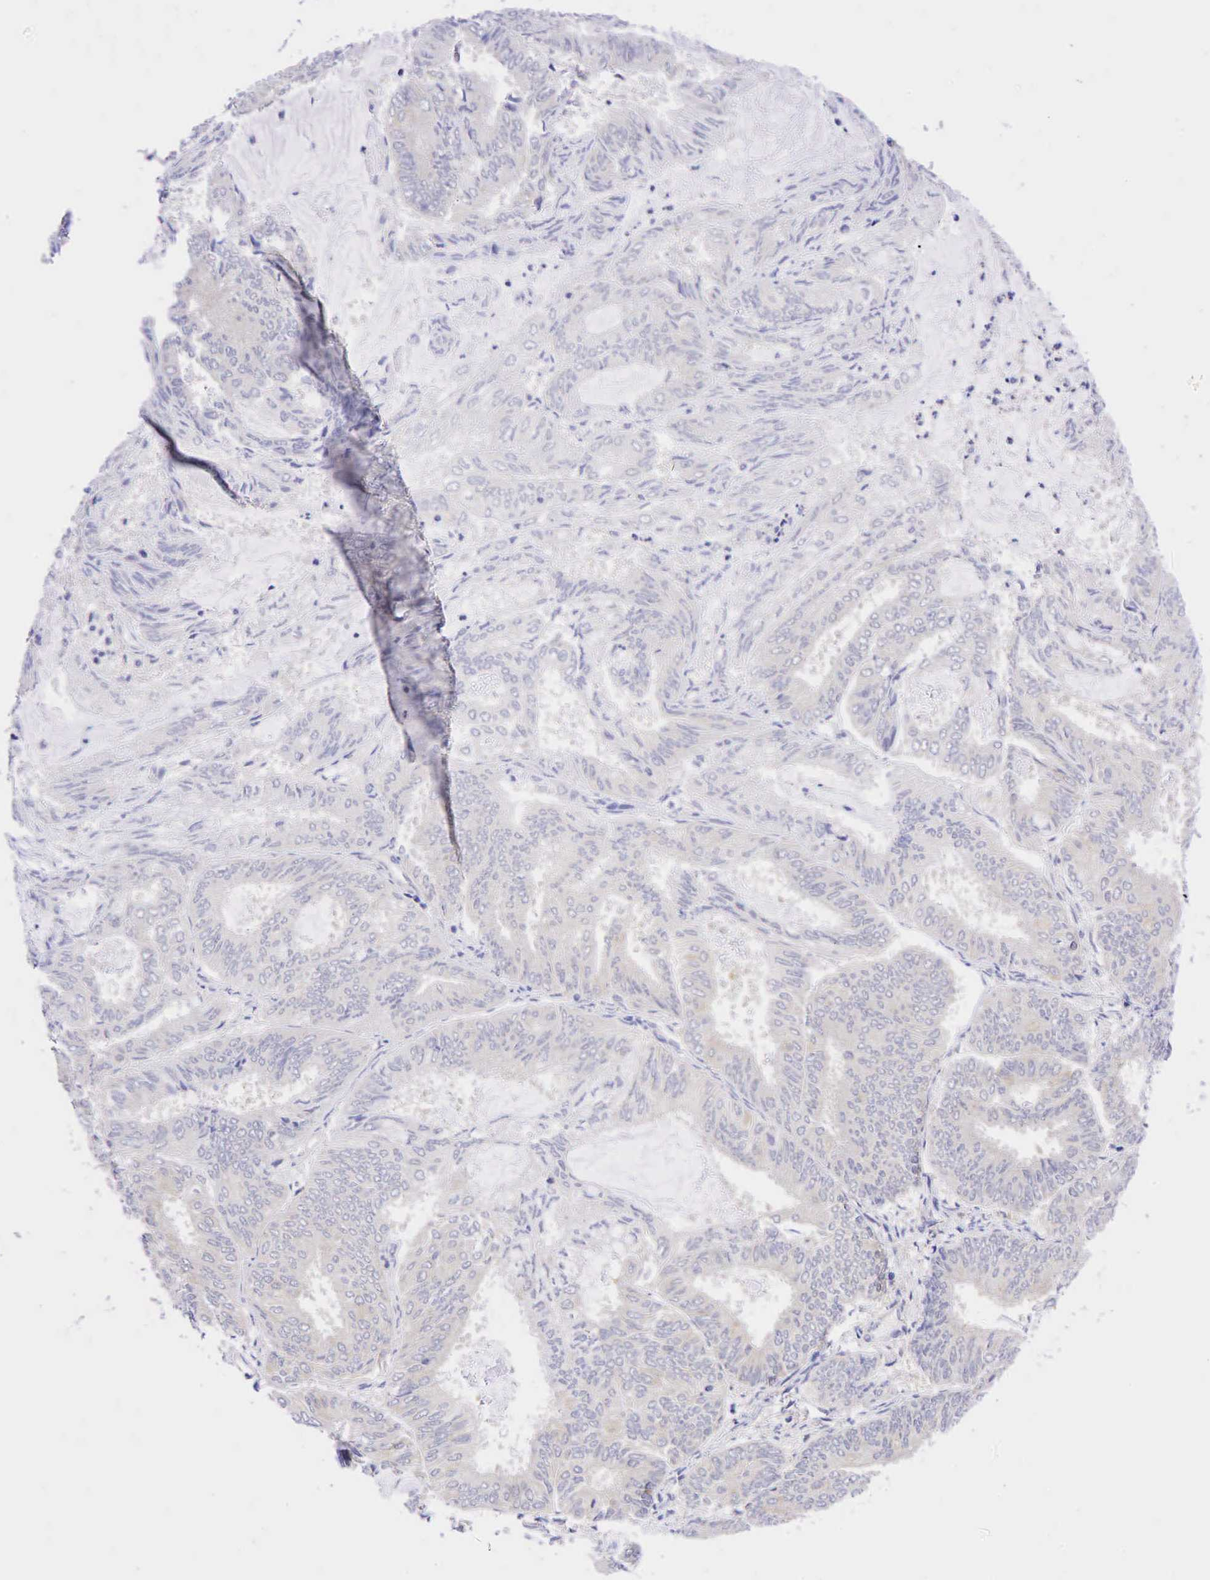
{"staining": {"intensity": "negative", "quantity": "none", "location": "none"}, "tissue": "endometrial cancer", "cell_type": "Tumor cells", "image_type": "cancer", "snomed": [{"axis": "morphology", "description": "Adenocarcinoma, NOS"}, {"axis": "topography", "description": "Endometrium"}], "caption": "Endometrial adenocarcinoma stained for a protein using IHC reveals no positivity tumor cells.", "gene": "CCND1", "patient": {"sex": "female", "age": 59}}